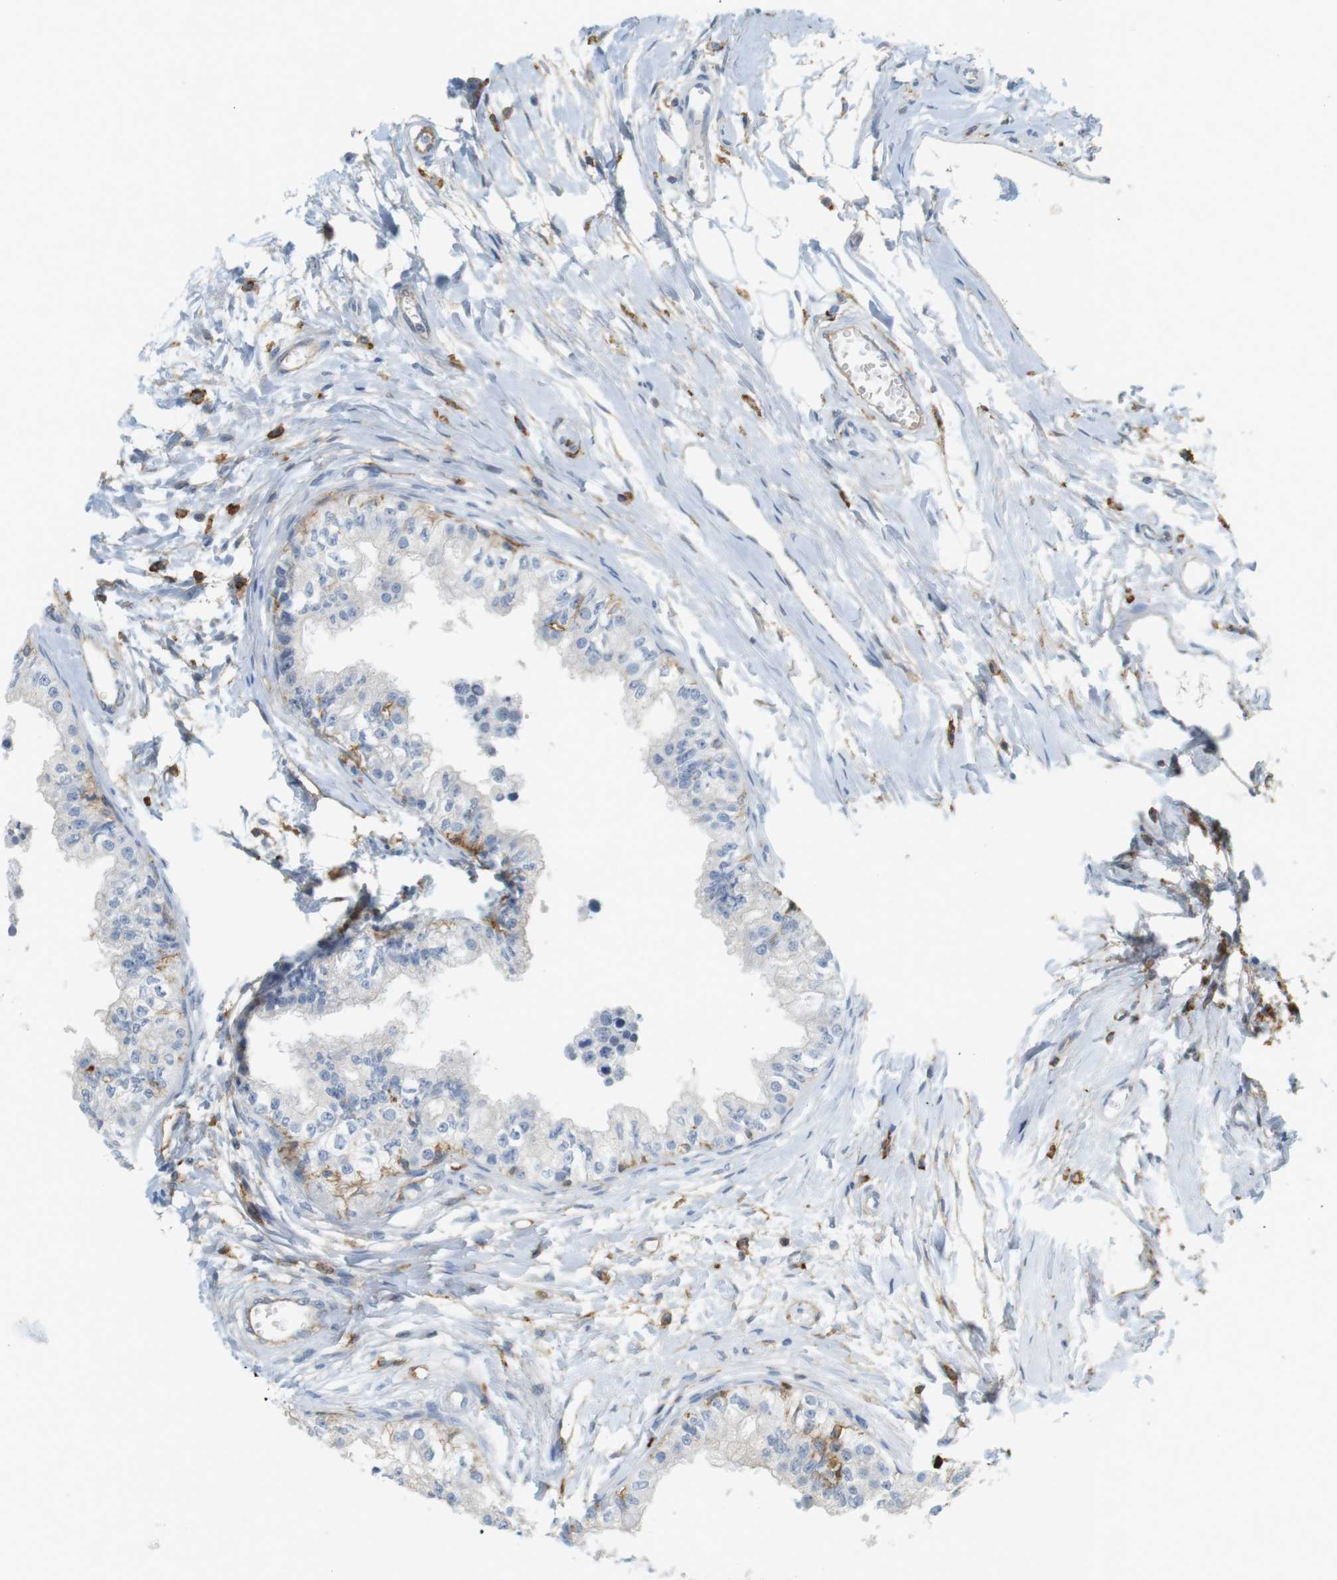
{"staining": {"intensity": "strong", "quantity": "<25%", "location": "cytoplasmic/membranous"}, "tissue": "epididymis", "cell_type": "Glandular cells", "image_type": "normal", "snomed": [{"axis": "morphology", "description": "Normal tissue, NOS"}, {"axis": "morphology", "description": "Adenocarcinoma, metastatic, NOS"}, {"axis": "topography", "description": "Testis"}, {"axis": "topography", "description": "Epididymis"}], "caption": "There is medium levels of strong cytoplasmic/membranous staining in glandular cells of unremarkable epididymis, as demonstrated by immunohistochemical staining (brown color).", "gene": "SIRPA", "patient": {"sex": "male", "age": 26}}